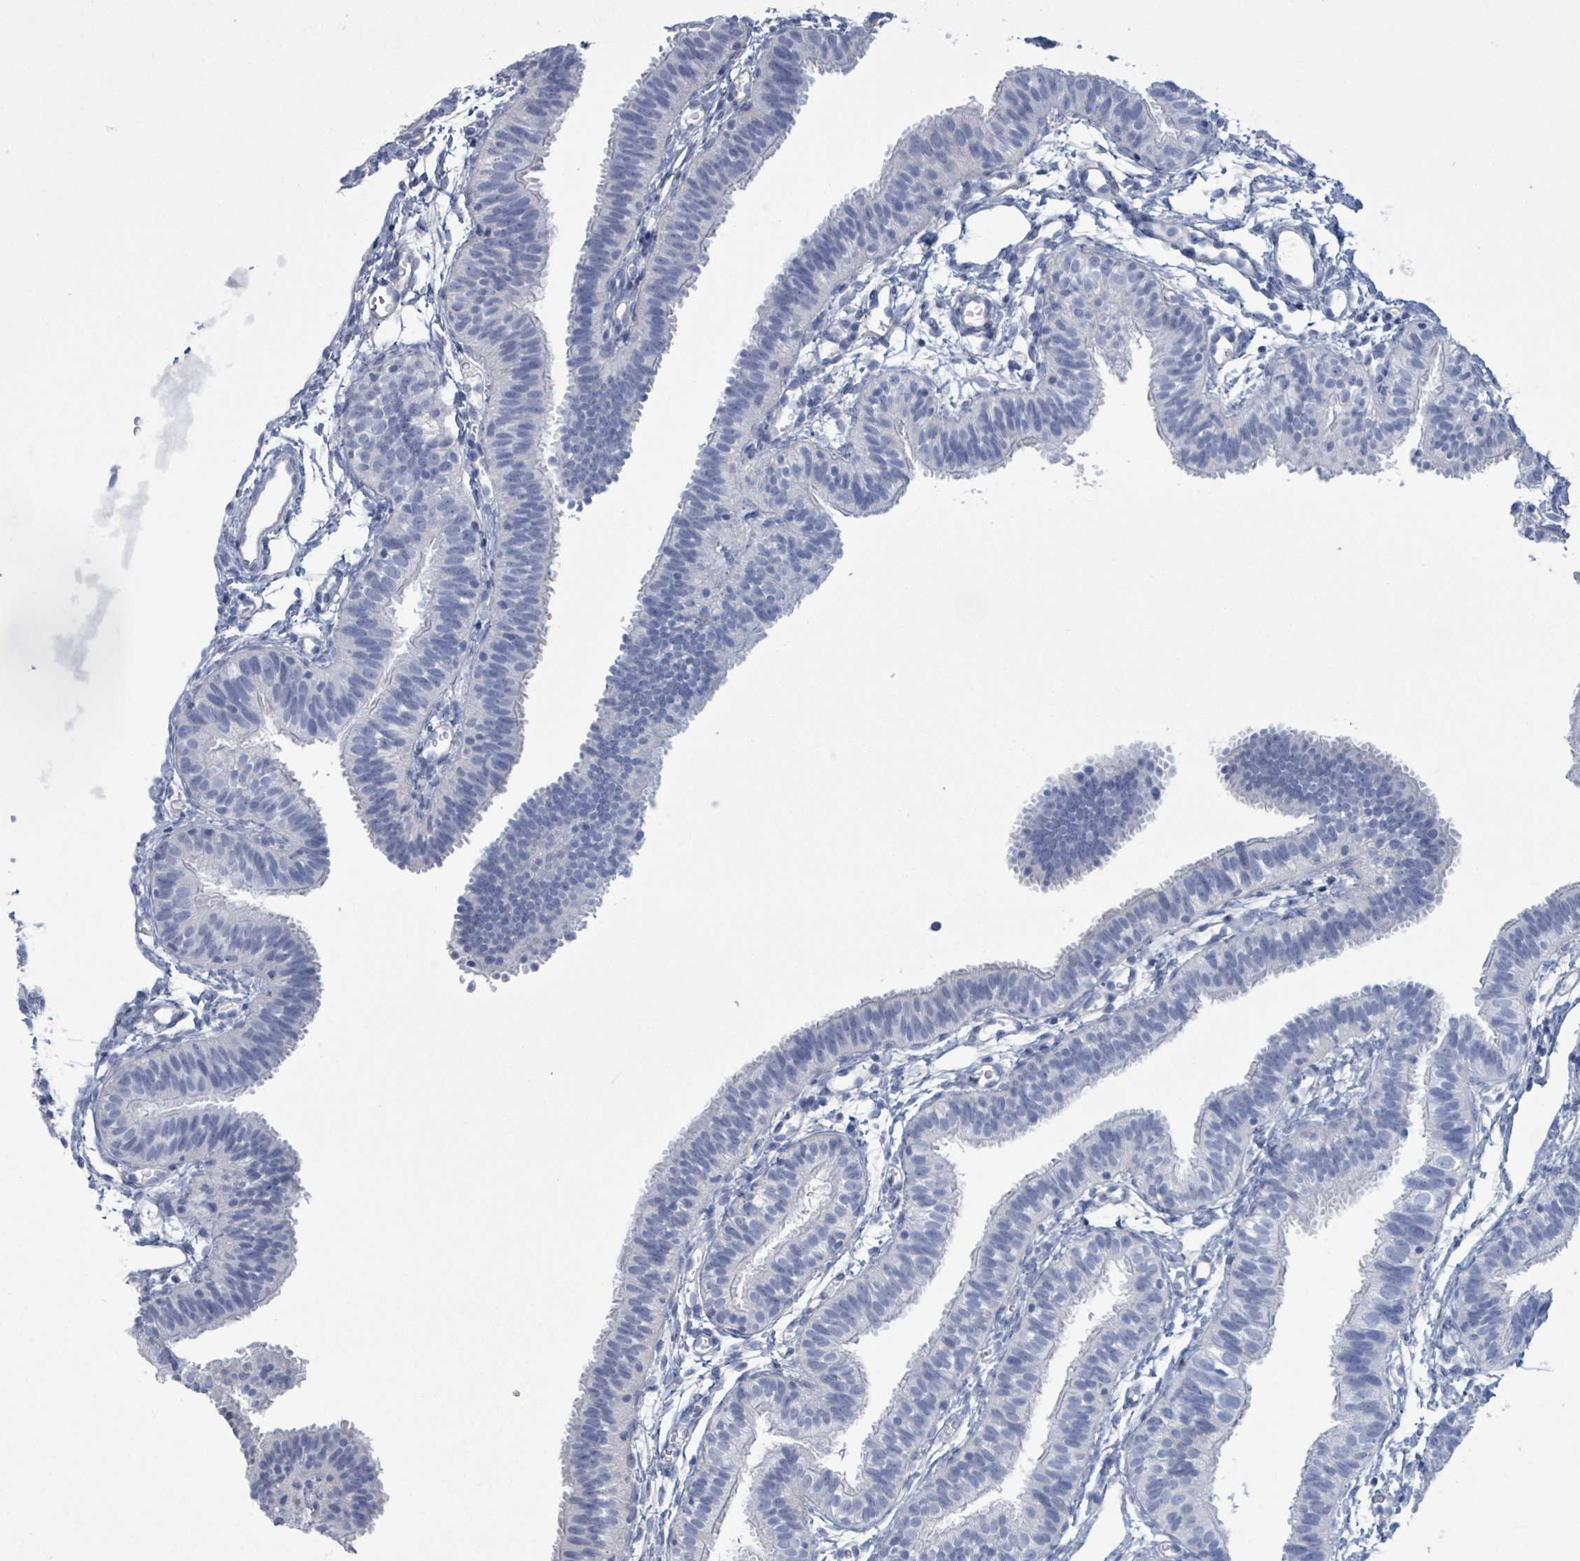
{"staining": {"intensity": "negative", "quantity": "none", "location": "none"}, "tissue": "fallopian tube", "cell_type": "Glandular cells", "image_type": "normal", "snomed": [{"axis": "morphology", "description": "Normal tissue, NOS"}, {"axis": "topography", "description": "Fallopian tube"}], "caption": "Immunohistochemistry image of normal fallopian tube: fallopian tube stained with DAB (3,3'-diaminobenzidine) shows no significant protein staining in glandular cells.", "gene": "CT45A10", "patient": {"sex": "female", "age": 35}}